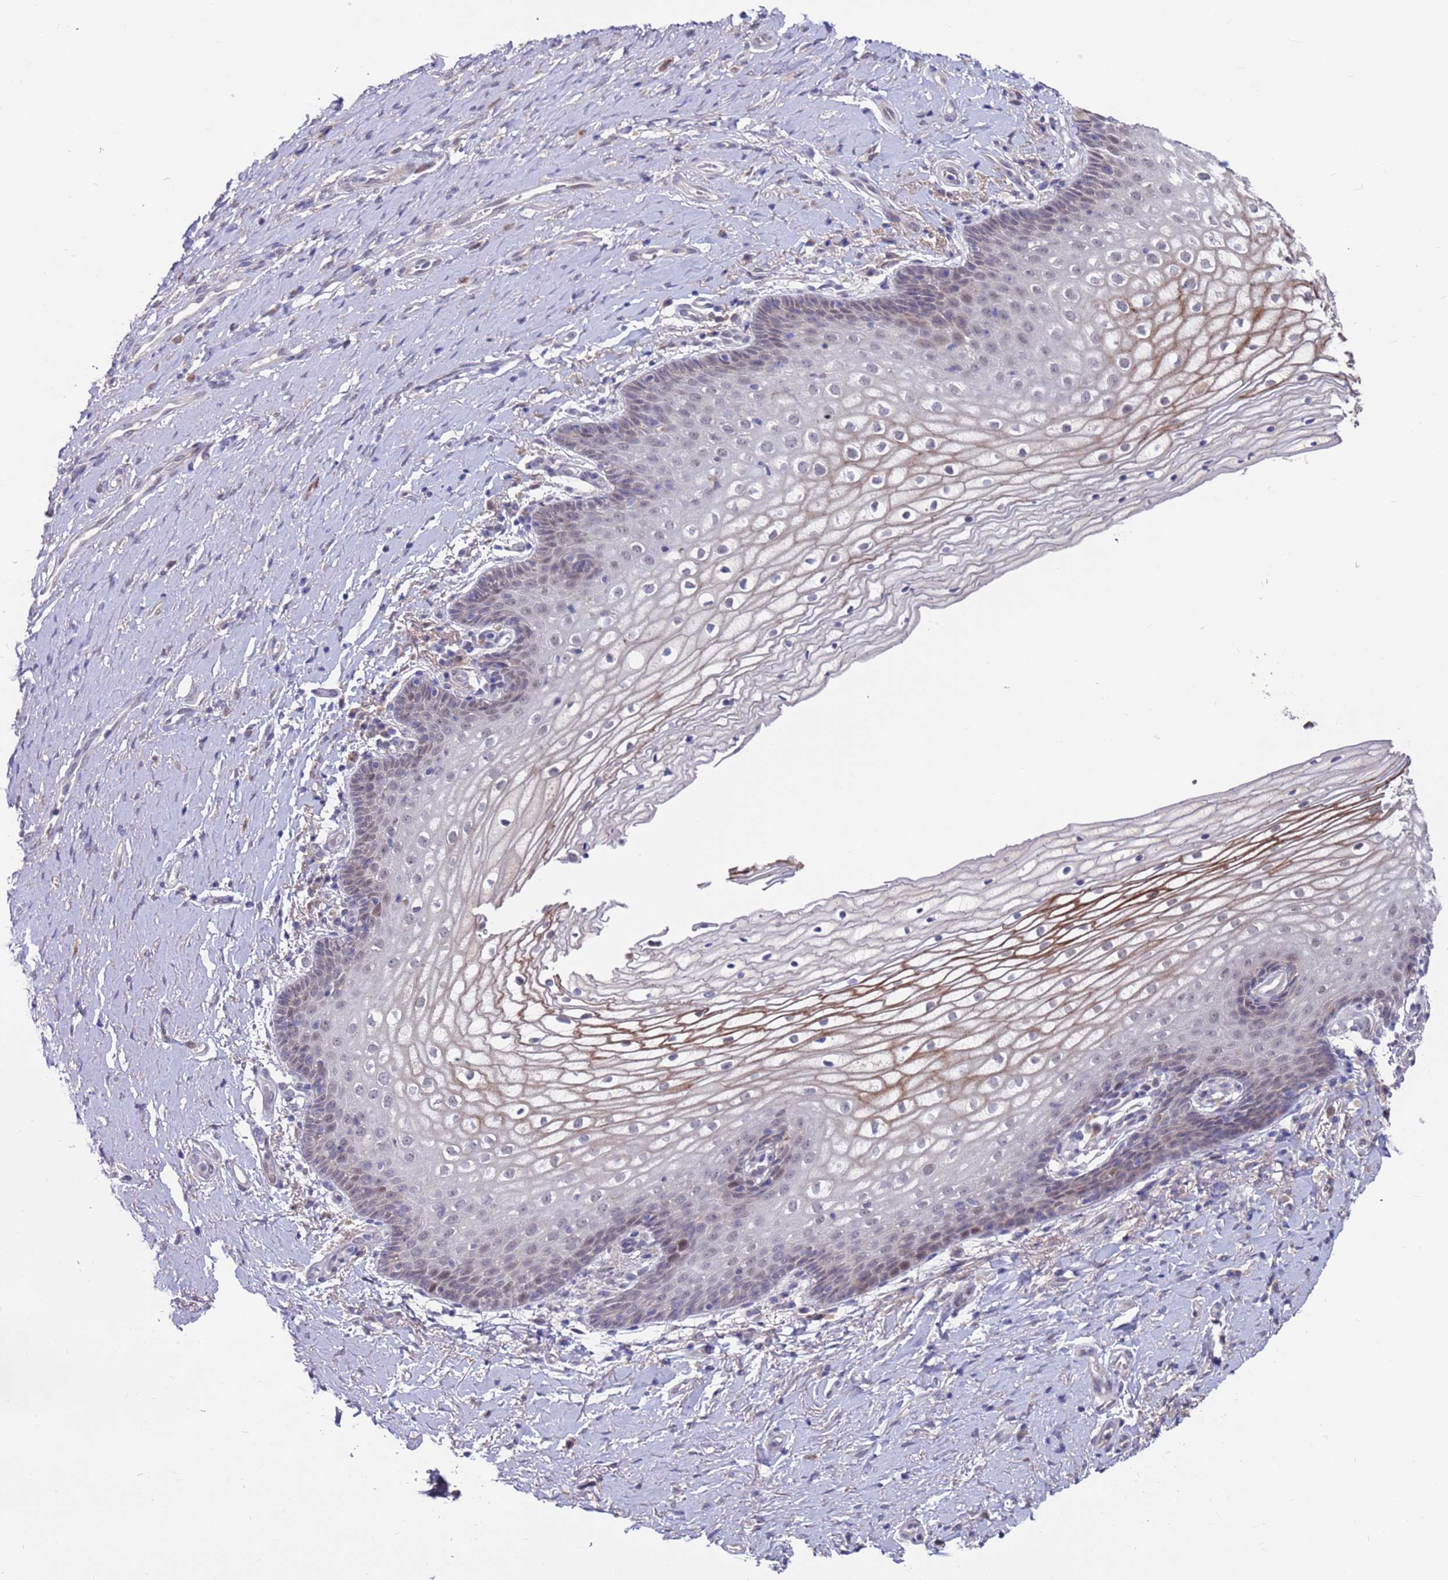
{"staining": {"intensity": "moderate", "quantity": "<25%", "location": "cytoplasmic/membranous,nuclear"}, "tissue": "vagina", "cell_type": "Squamous epithelial cells", "image_type": "normal", "snomed": [{"axis": "morphology", "description": "Normal tissue, NOS"}, {"axis": "topography", "description": "Vagina"}], "caption": "Protein staining displays moderate cytoplasmic/membranous,nuclear expression in approximately <25% of squamous epithelial cells in normal vagina.", "gene": "FBXO27", "patient": {"sex": "female", "age": 60}}